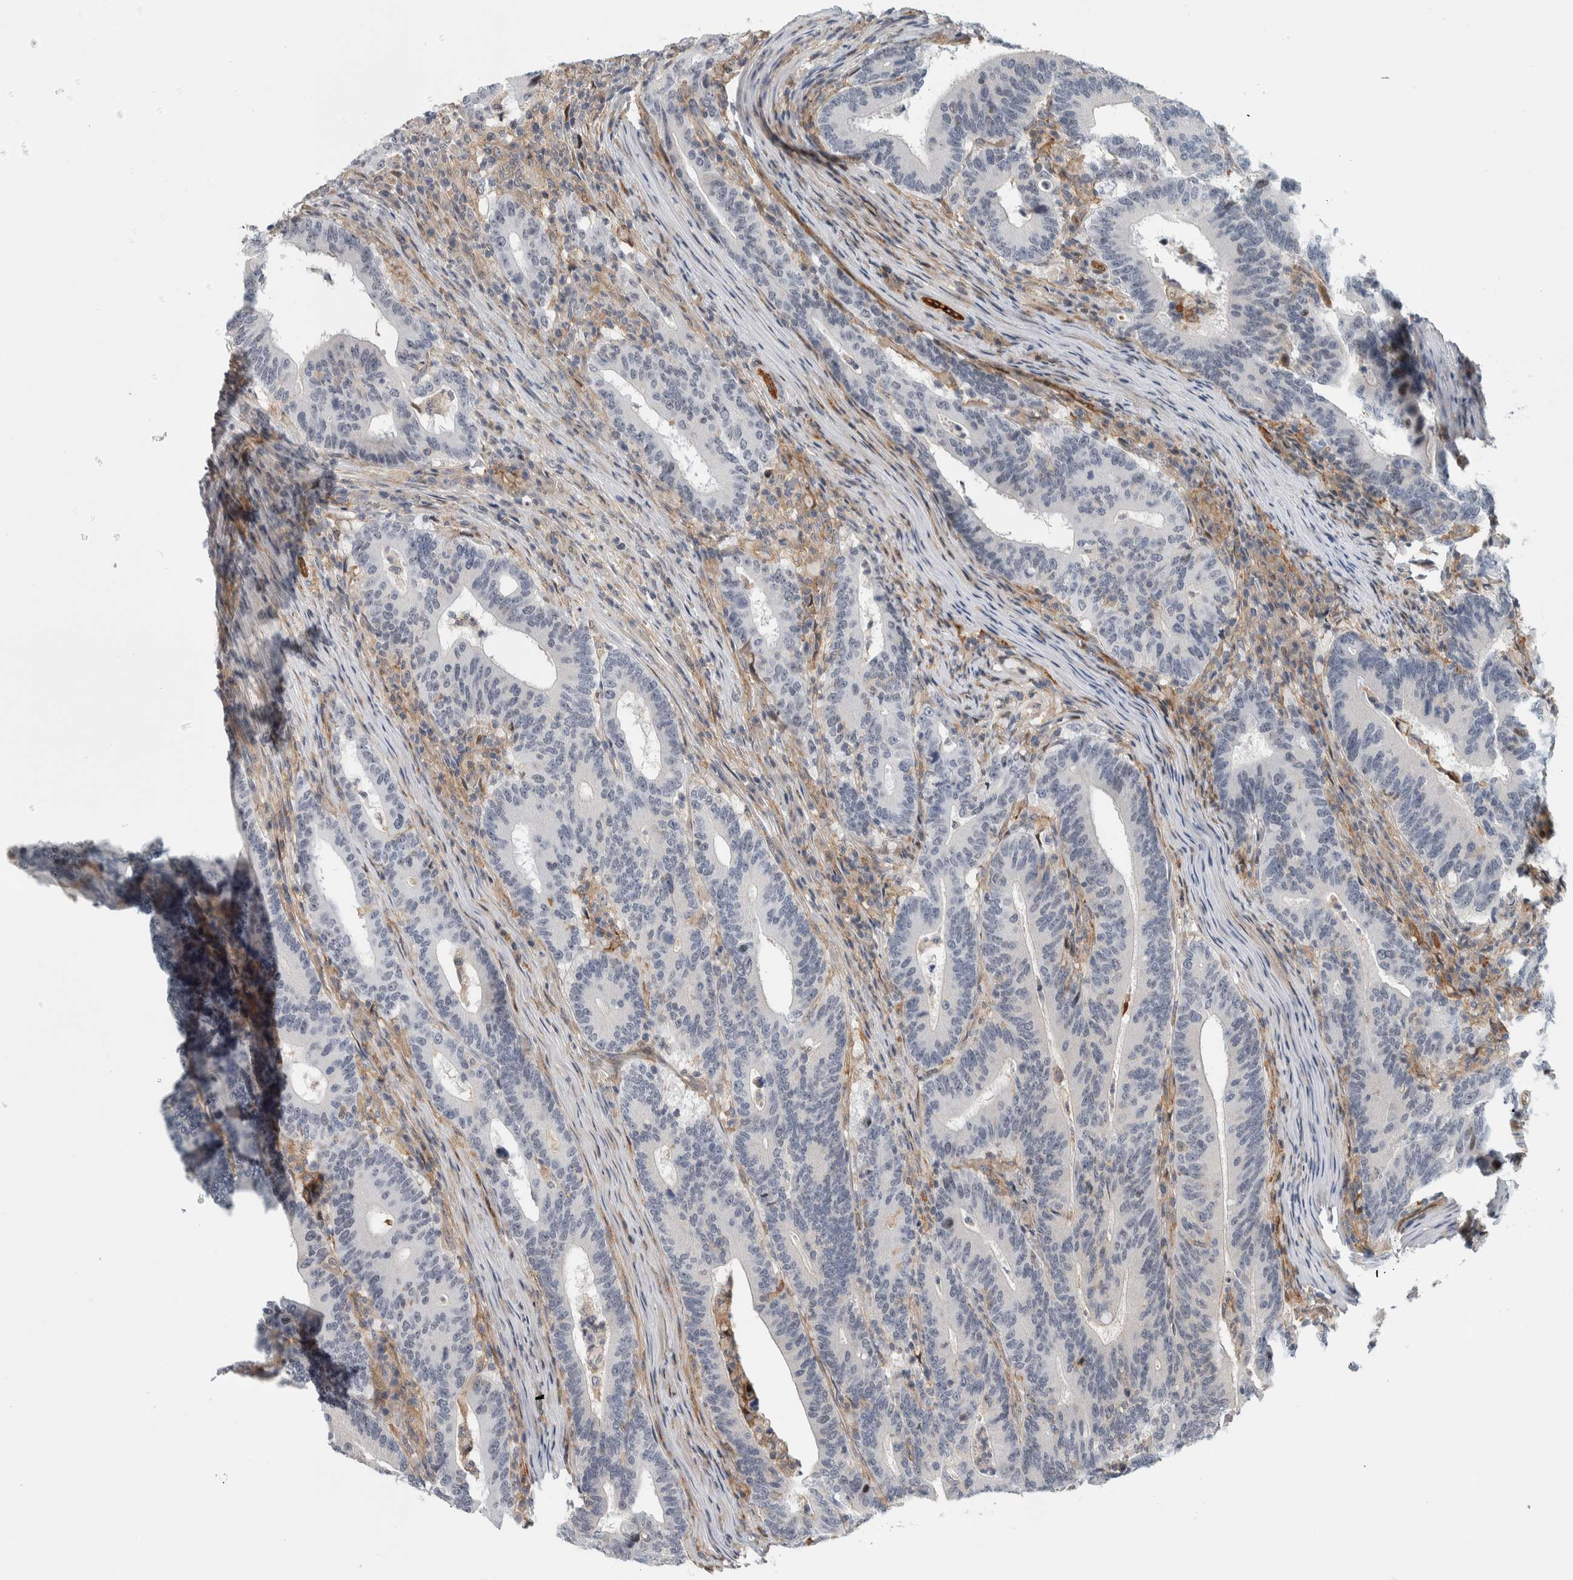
{"staining": {"intensity": "negative", "quantity": "none", "location": "none"}, "tissue": "colorectal cancer", "cell_type": "Tumor cells", "image_type": "cancer", "snomed": [{"axis": "morphology", "description": "Adenocarcinoma, NOS"}, {"axis": "topography", "description": "Colon"}], "caption": "Immunohistochemistry (IHC) of human adenocarcinoma (colorectal) demonstrates no positivity in tumor cells.", "gene": "MSL1", "patient": {"sex": "female", "age": 66}}